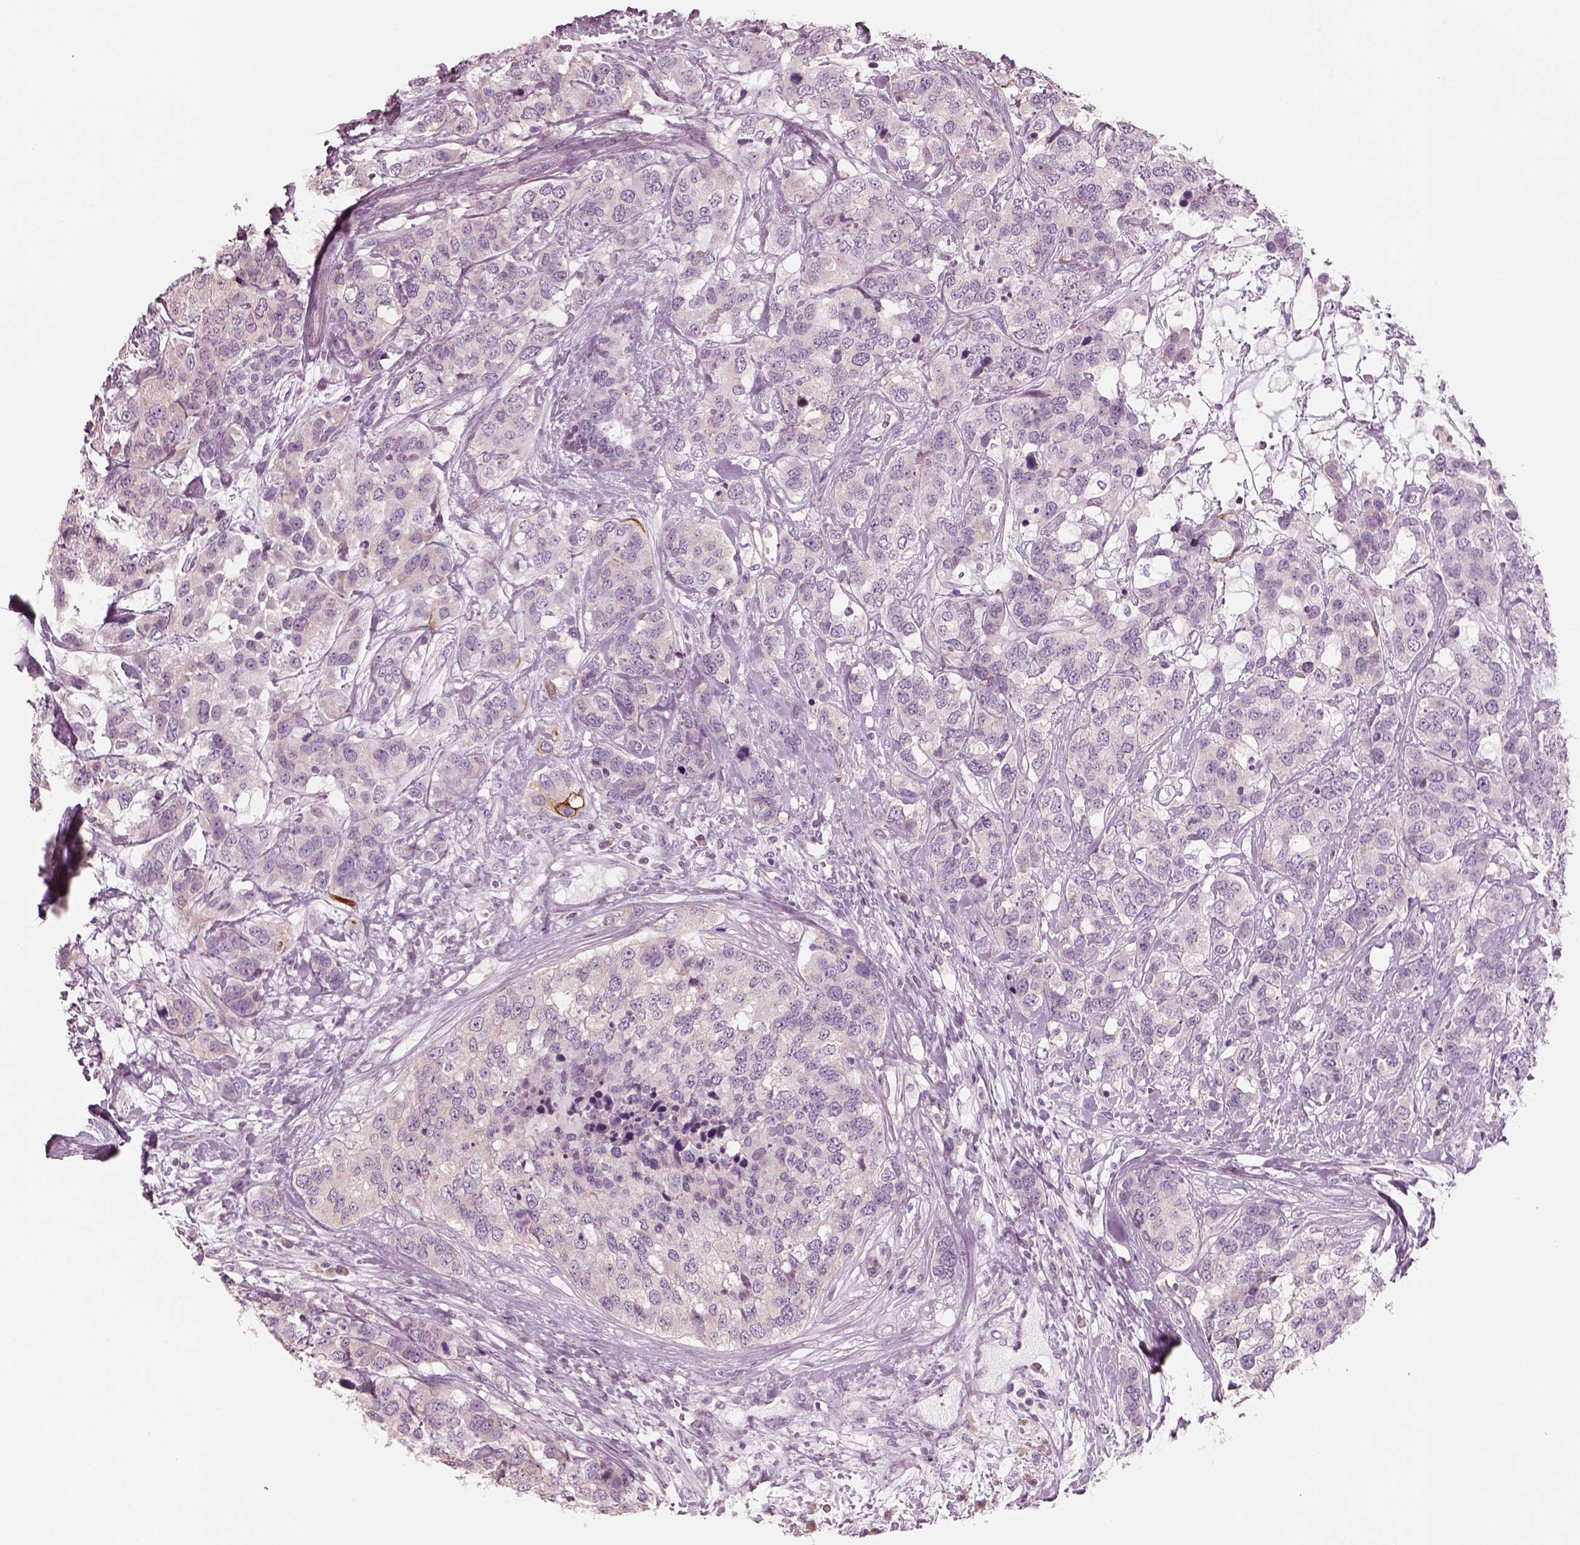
{"staining": {"intensity": "negative", "quantity": "none", "location": "none"}, "tissue": "breast cancer", "cell_type": "Tumor cells", "image_type": "cancer", "snomed": [{"axis": "morphology", "description": "Lobular carcinoma"}, {"axis": "topography", "description": "Breast"}], "caption": "This is a photomicrograph of immunohistochemistry (IHC) staining of breast lobular carcinoma, which shows no positivity in tumor cells.", "gene": "SLC27A2", "patient": {"sex": "female", "age": 59}}